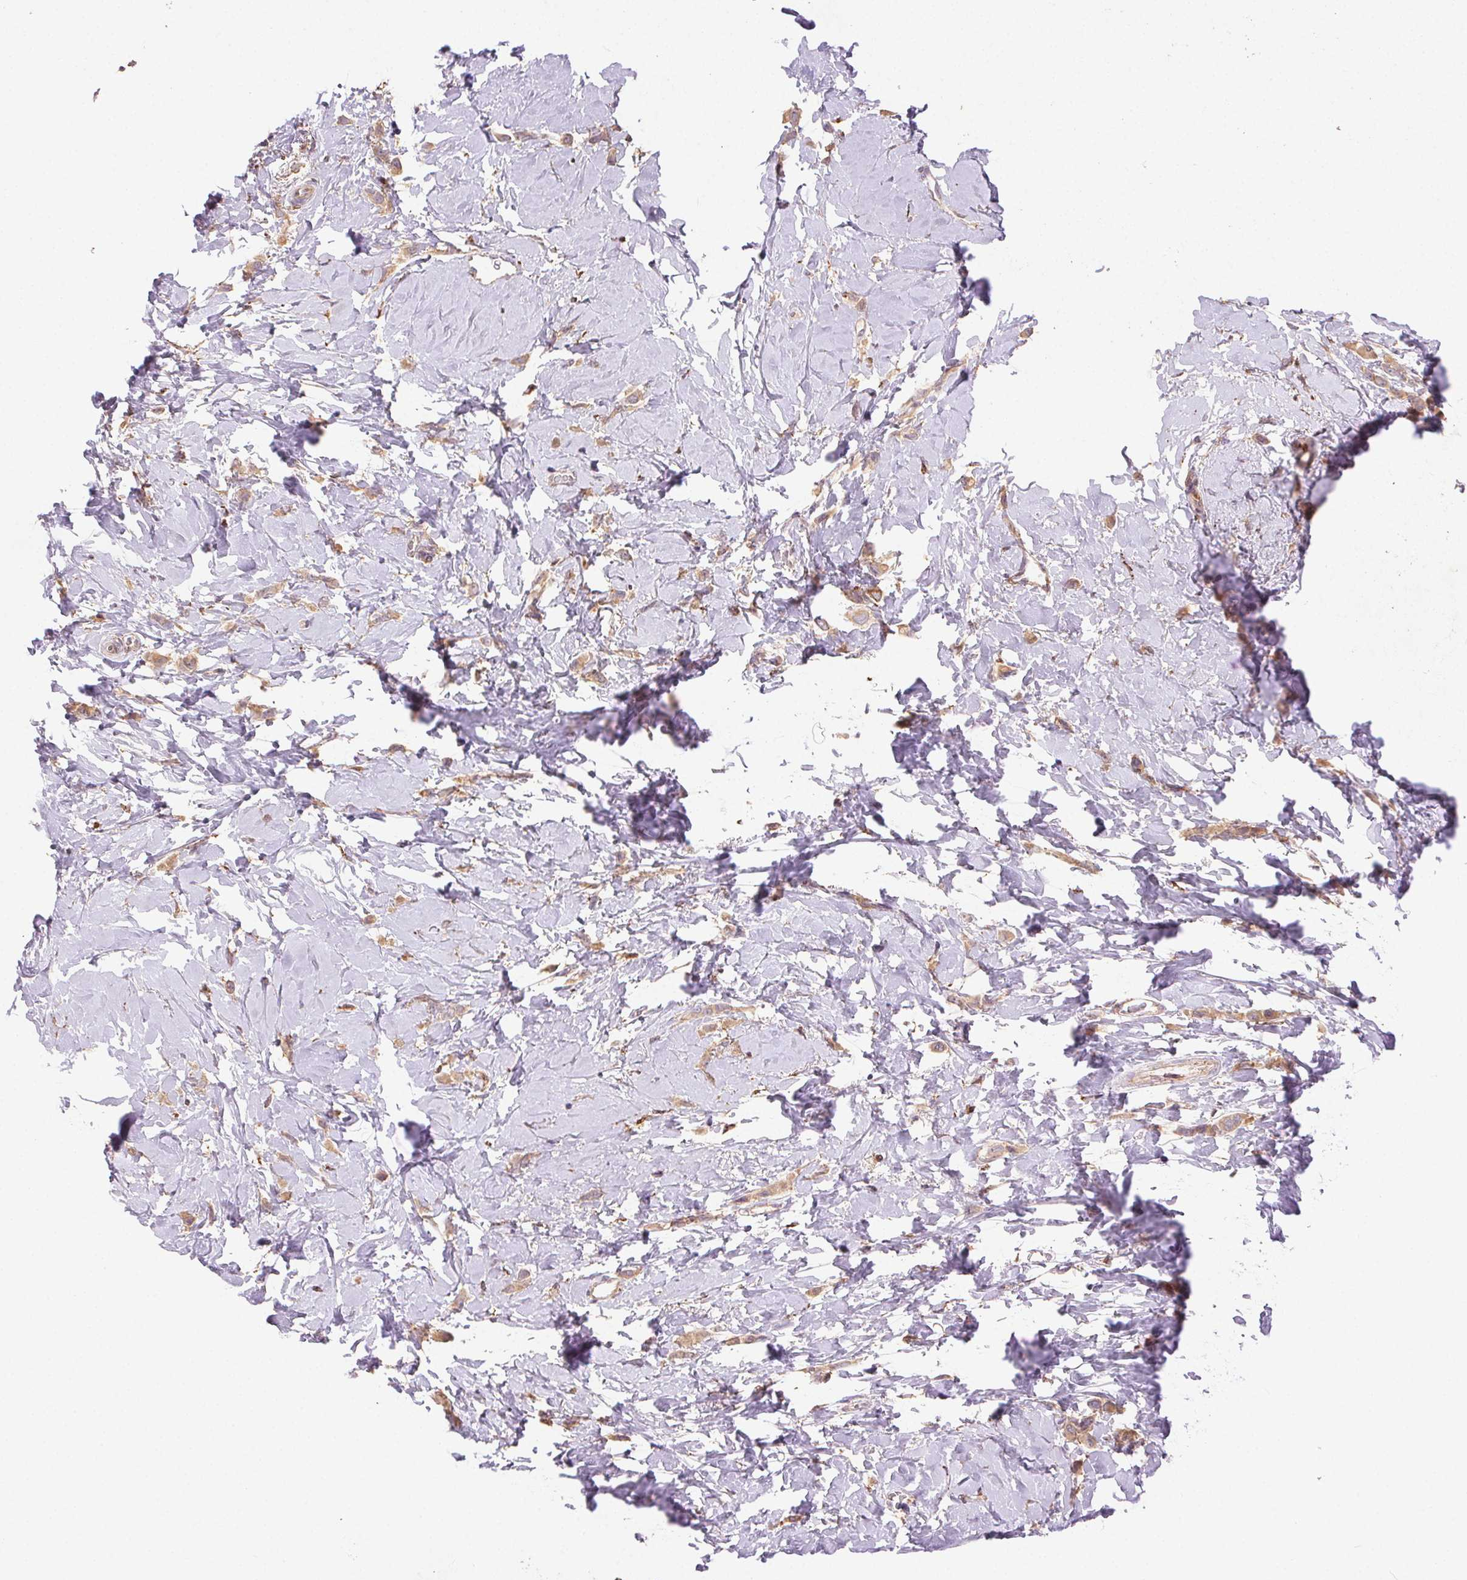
{"staining": {"intensity": "weak", "quantity": ">75%", "location": "cytoplasmic/membranous"}, "tissue": "breast cancer", "cell_type": "Tumor cells", "image_type": "cancer", "snomed": [{"axis": "morphology", "description": "Lobular carcinoma"}, {"axis": "topography", "description": "Breast"}], "caption": "Protein staining exhibits weak cytoplasmic/membranous positivity in approximately >75% of tumor cells in breast lobular carcinoma. (Stains: DAB (3,3'-diaminobenzidine) in brown, nuclei in blue, Microscopy: brightfield microscopy at high magnification).", "gene": "FNBP1L", "patient": {"sex": "female", "age": 66}}